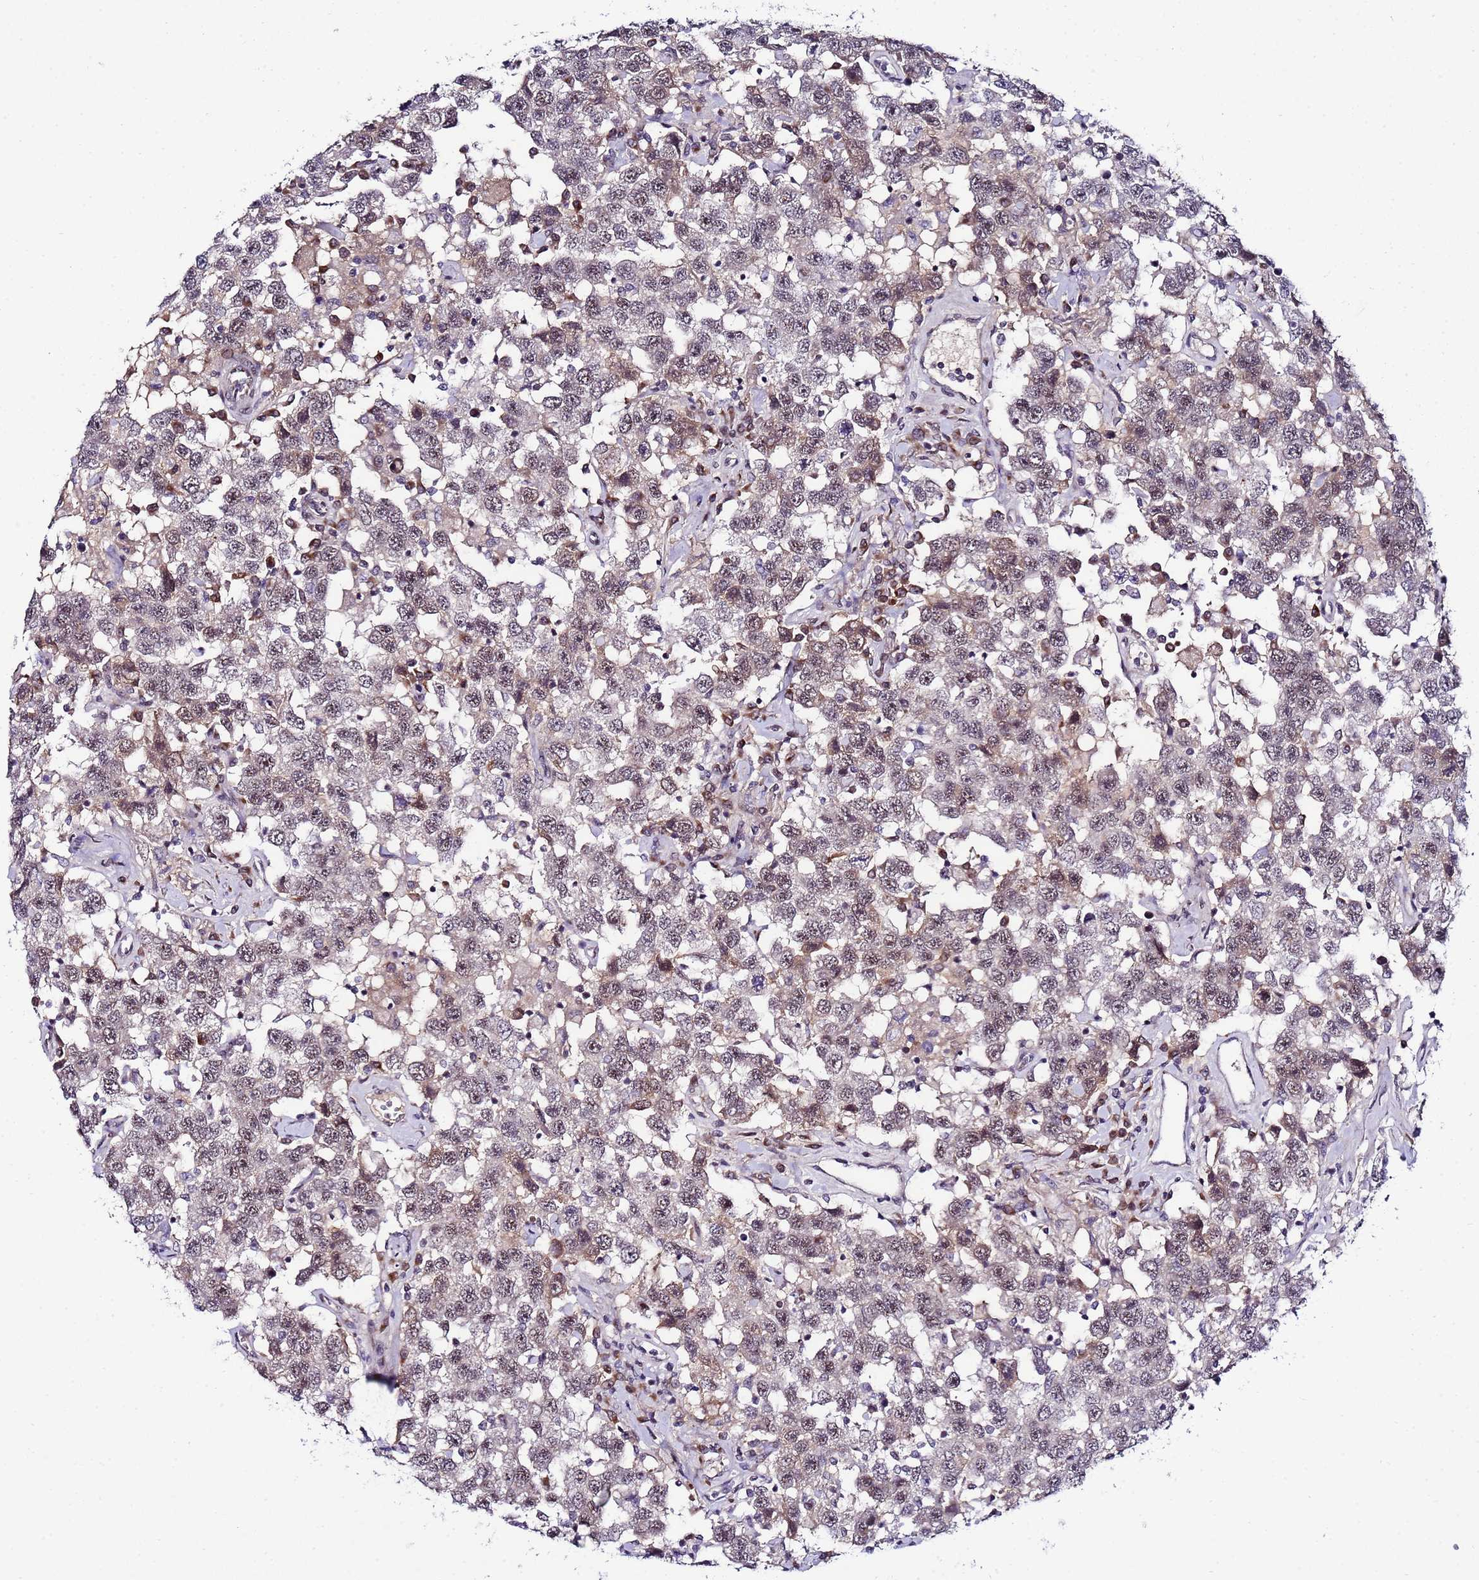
{"staining": {"intensity": "moderate", "quantity": "25%-75%", "location": "nuclear"}, "tissue": "testis cancer", "cell_type": "Tumor cells", "image_type": "cancer", "snomed": [{"axis": "morphology", "description": "Seminoma, NOS"}, {"axis": "topography", "description": "Testis"}], "caption": "The histopathology image demonstrates staining of testis cancer (seminoma), revealing moderate nuclear protein staining (brown color) within tumor cells.", "gene": "C19orf47", "patient": {"sex": "male", "age": 41}}